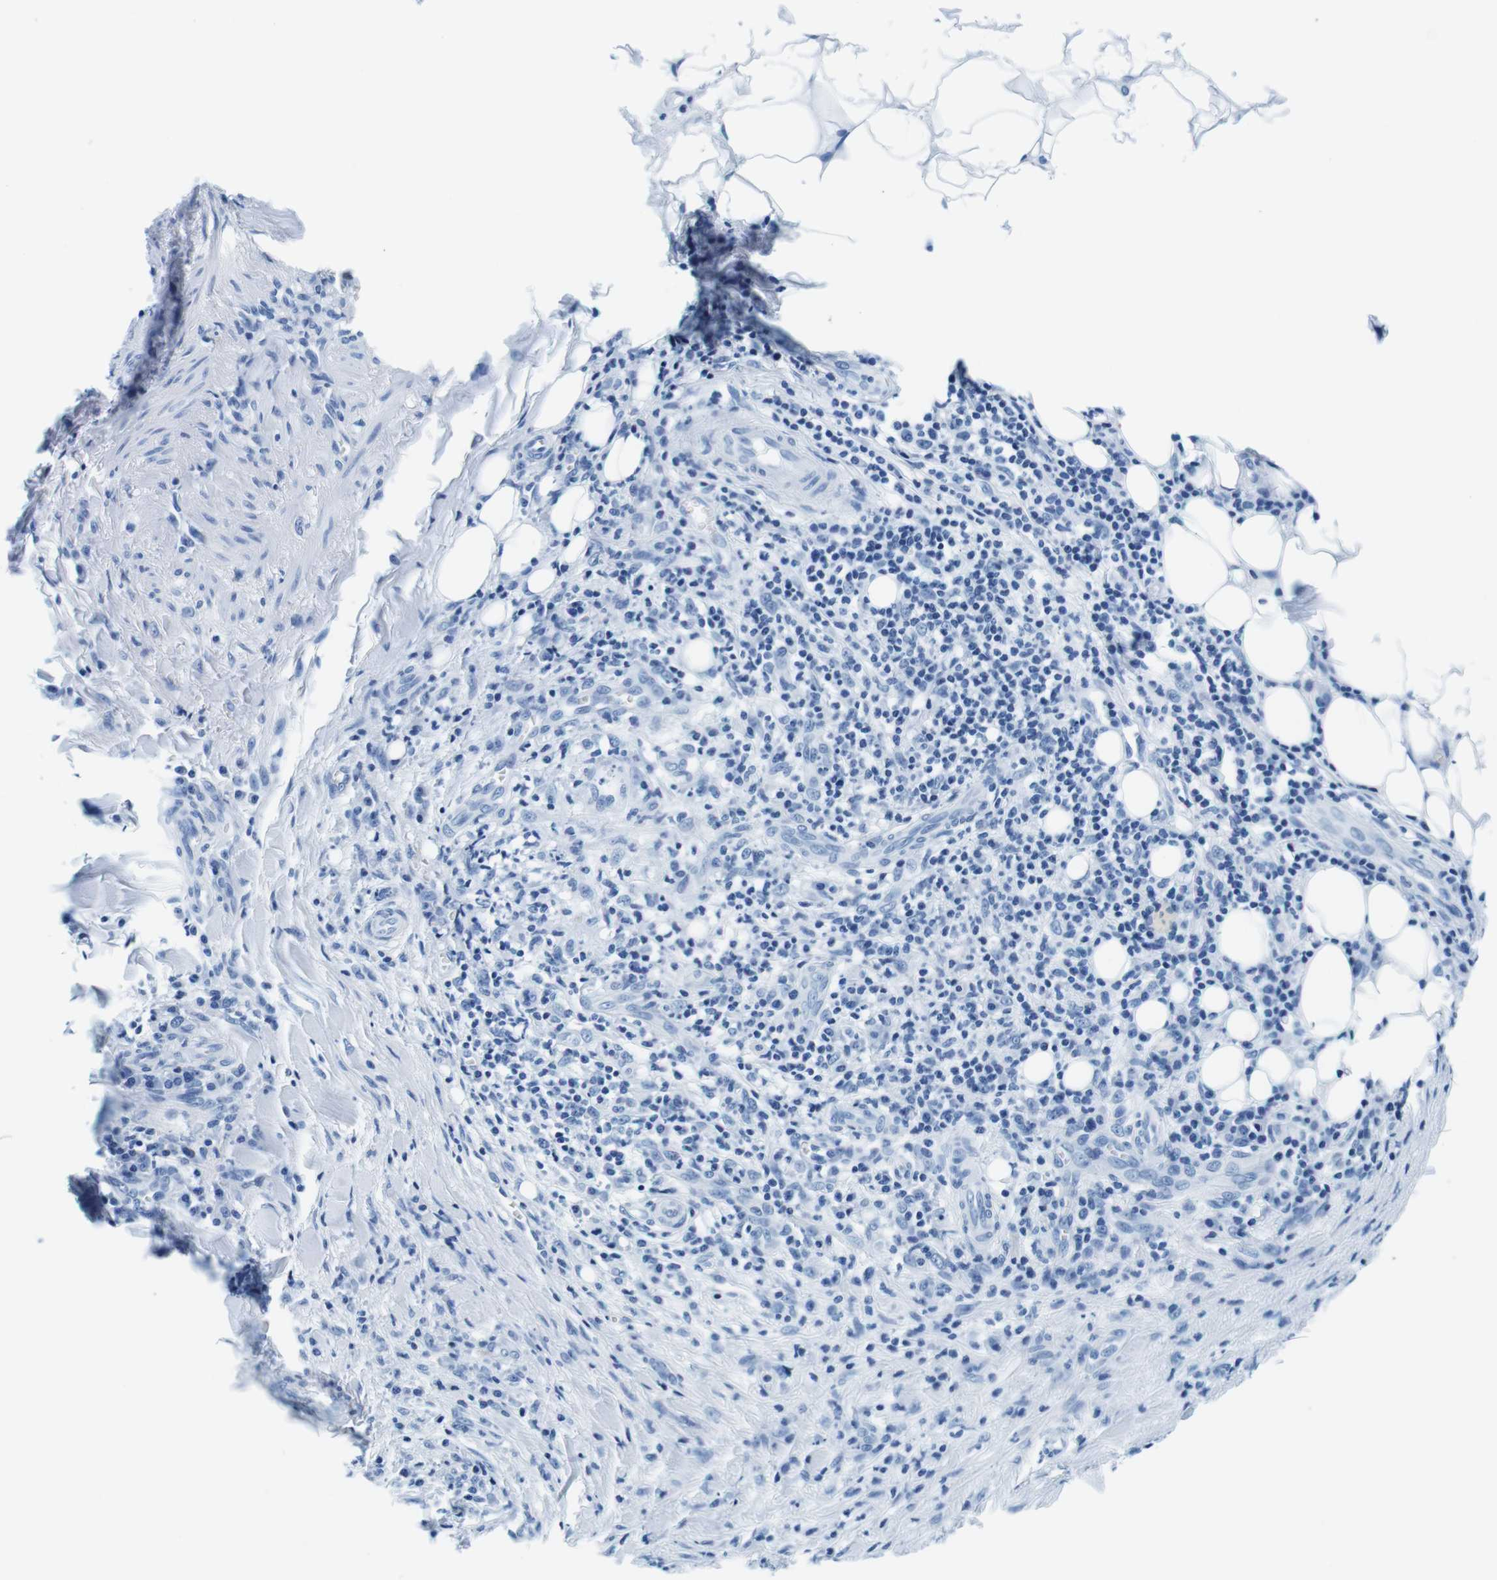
{"staining": {"intensity": "negative", "quantity": "none", "location": "none"}, "tissue": "skin cancer", "cell_type": "Tumor cells", "image_type": "cancer", "snomed": [{"axis": "morphology", "description": "Basal cell carcinoma"}, {"axis": "topography", "description": "Skin"}], "caption": "Immunohistochemistry of basal cell carcinoma (skin) displays no positivity in tumor cells.", "gene": "ELANE", "patient": {"sex": "male", "age": 84}}